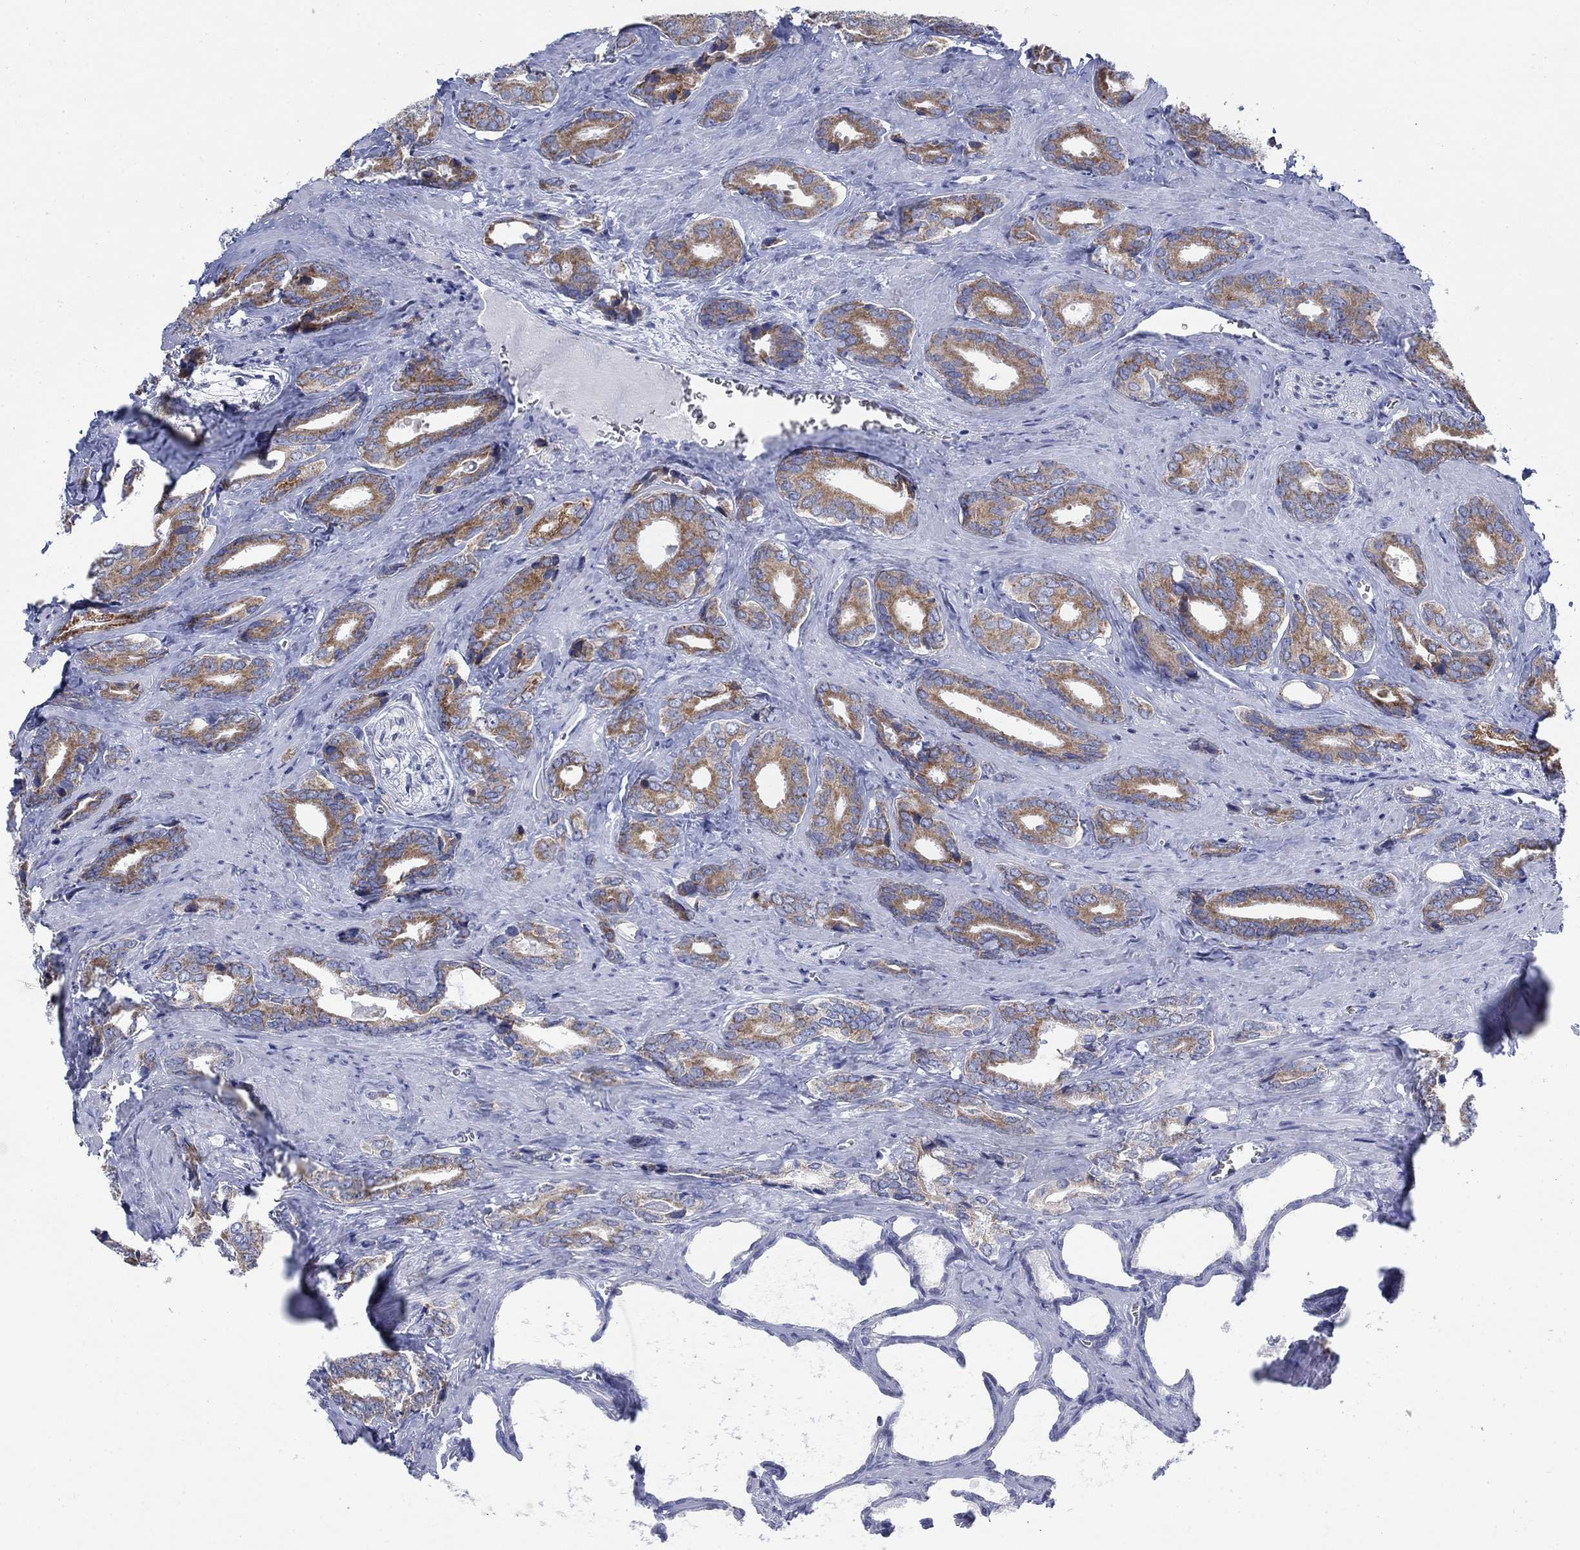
{"staining": {"intensity": "strong", "quantity": ">75%", "location": "cytoplasmic/membranous"}, "tissue": "prostate cancer", "cell_type": "Tumor cells", "image_type": "cancer", "snomed": [{"axis": "morphology", "description": "Adenocarcinoma, NOS"}, {"axis": "topography", "description": "Prostate"}], "caption": "DAB immunohistochemical staining of prostate adenocarcinoma exhibits strong cytoplasmic/membranous protein positivity in about >75% of tumor cells.", "gene": "SCCPDH", "patient": {"sex": "male", "age": 66}}